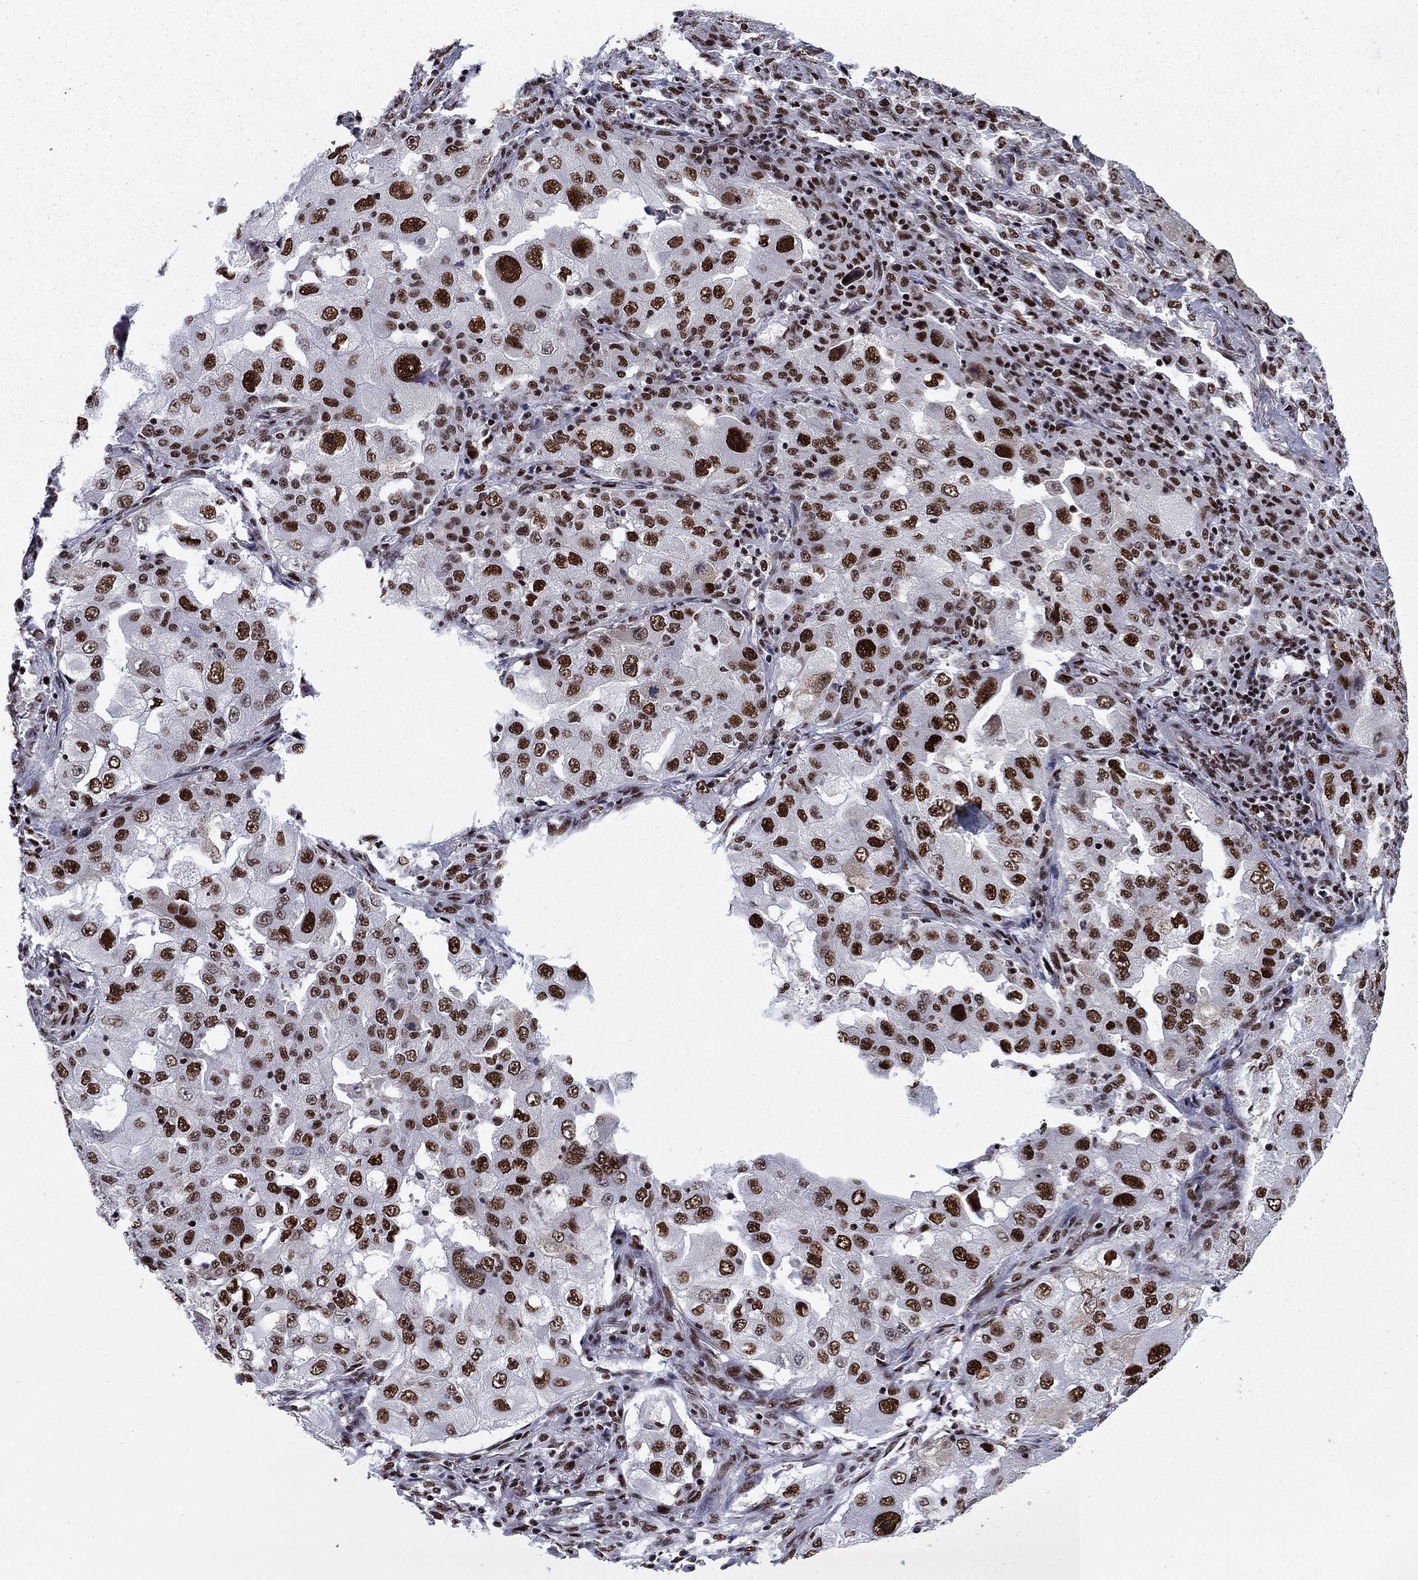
{"staining": {"intensity": "strong", "quantity": ">75%", "location": "nuclear"}, "tissue": "lung cancer", "cell_type": "Tumor cells", "image_type": "cancer", "snomed": [{"axis": "morphology", "description": "Adenocarcinoma, NOS"}, {"axis": "topography", "description": "Lung"}], "caption": "Protein staining reveals strong nuclear expression in approximately >75% of tumor cells in lung adenocarcinoma. (DAB (3,3'-diaminobenzidine) = brown stain, brightfield microscopy at high magnification).", "gene": "RPRD1B", "patient": {"sex": "female", "age": 61}}